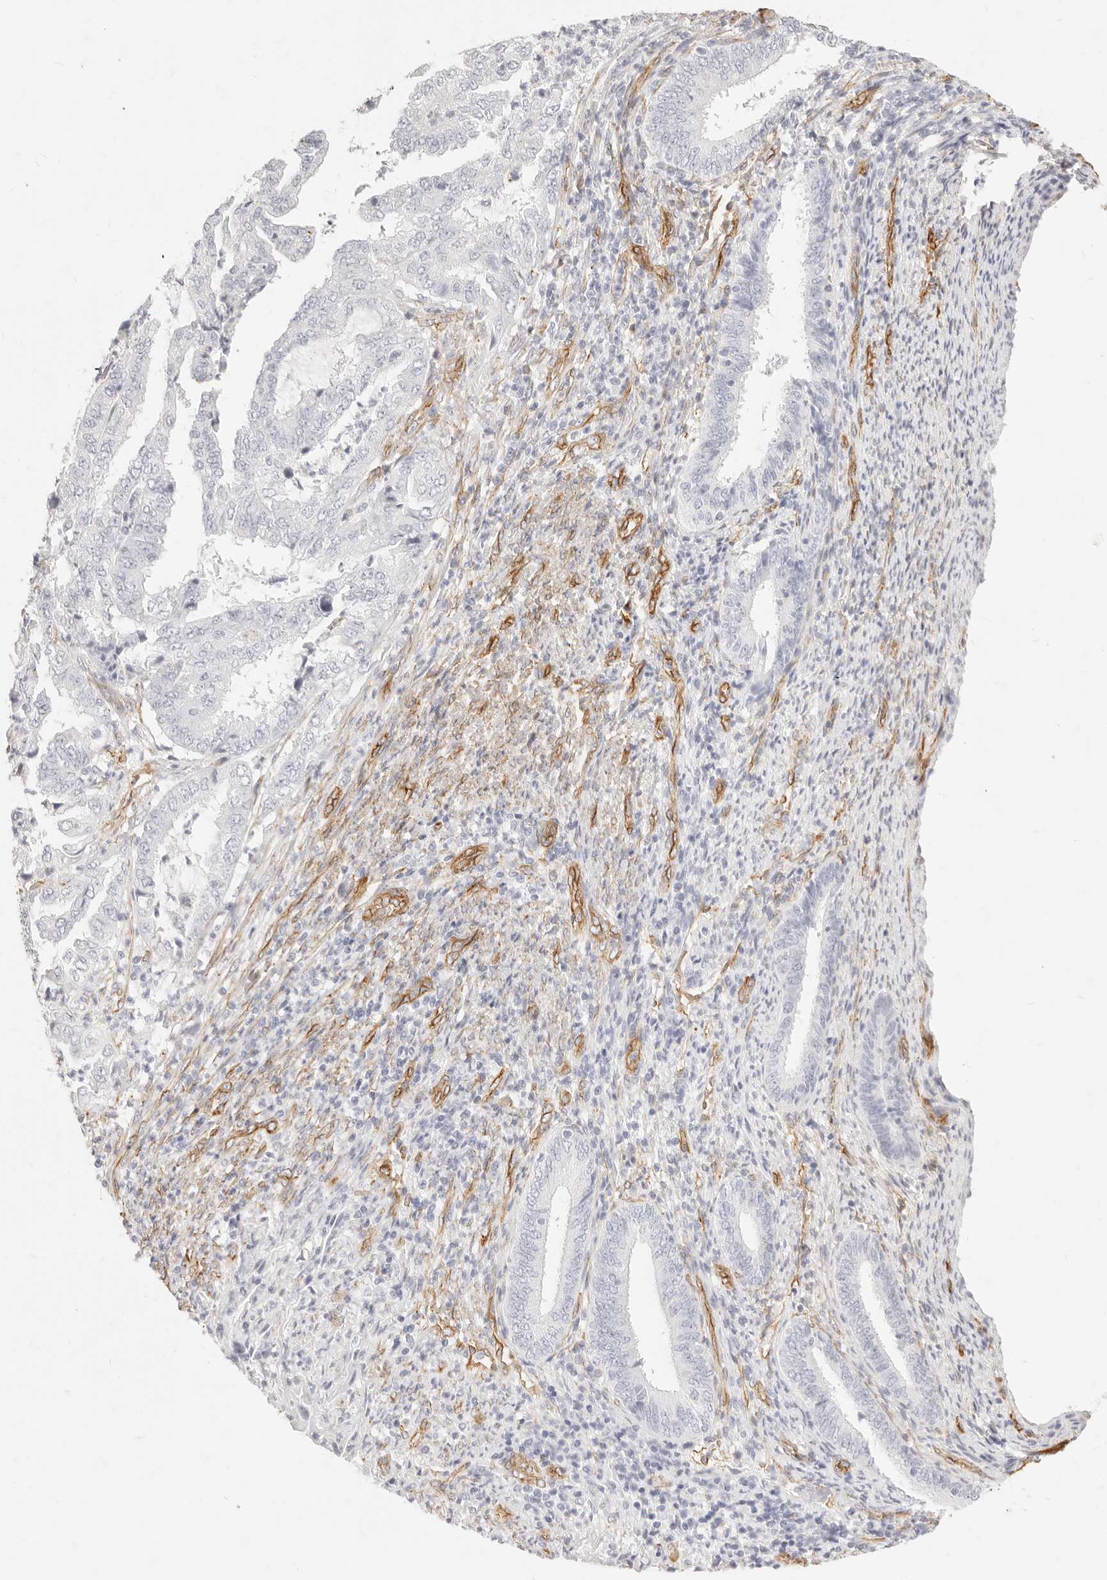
{"staining": {"intensity": "negative", "quantity": "none", "location": "none"}, "tissue": "endometrial cancer", "cell_type": "Tumor cells", "image_type": "cancer", "snomed": [{"axis": "morphology", "description": "Adenocarcinoma, NOS"}, {"axis": "topography", "description": "Endometrium"}], "caption": "A micrograph of adenocarcinoma (endometrial) stained for a protein displays no brown staining in tumor cells. Nuclei are stained in blue.", "gene": "NUS1", "patient": {"sex": "female", "age": 51}}